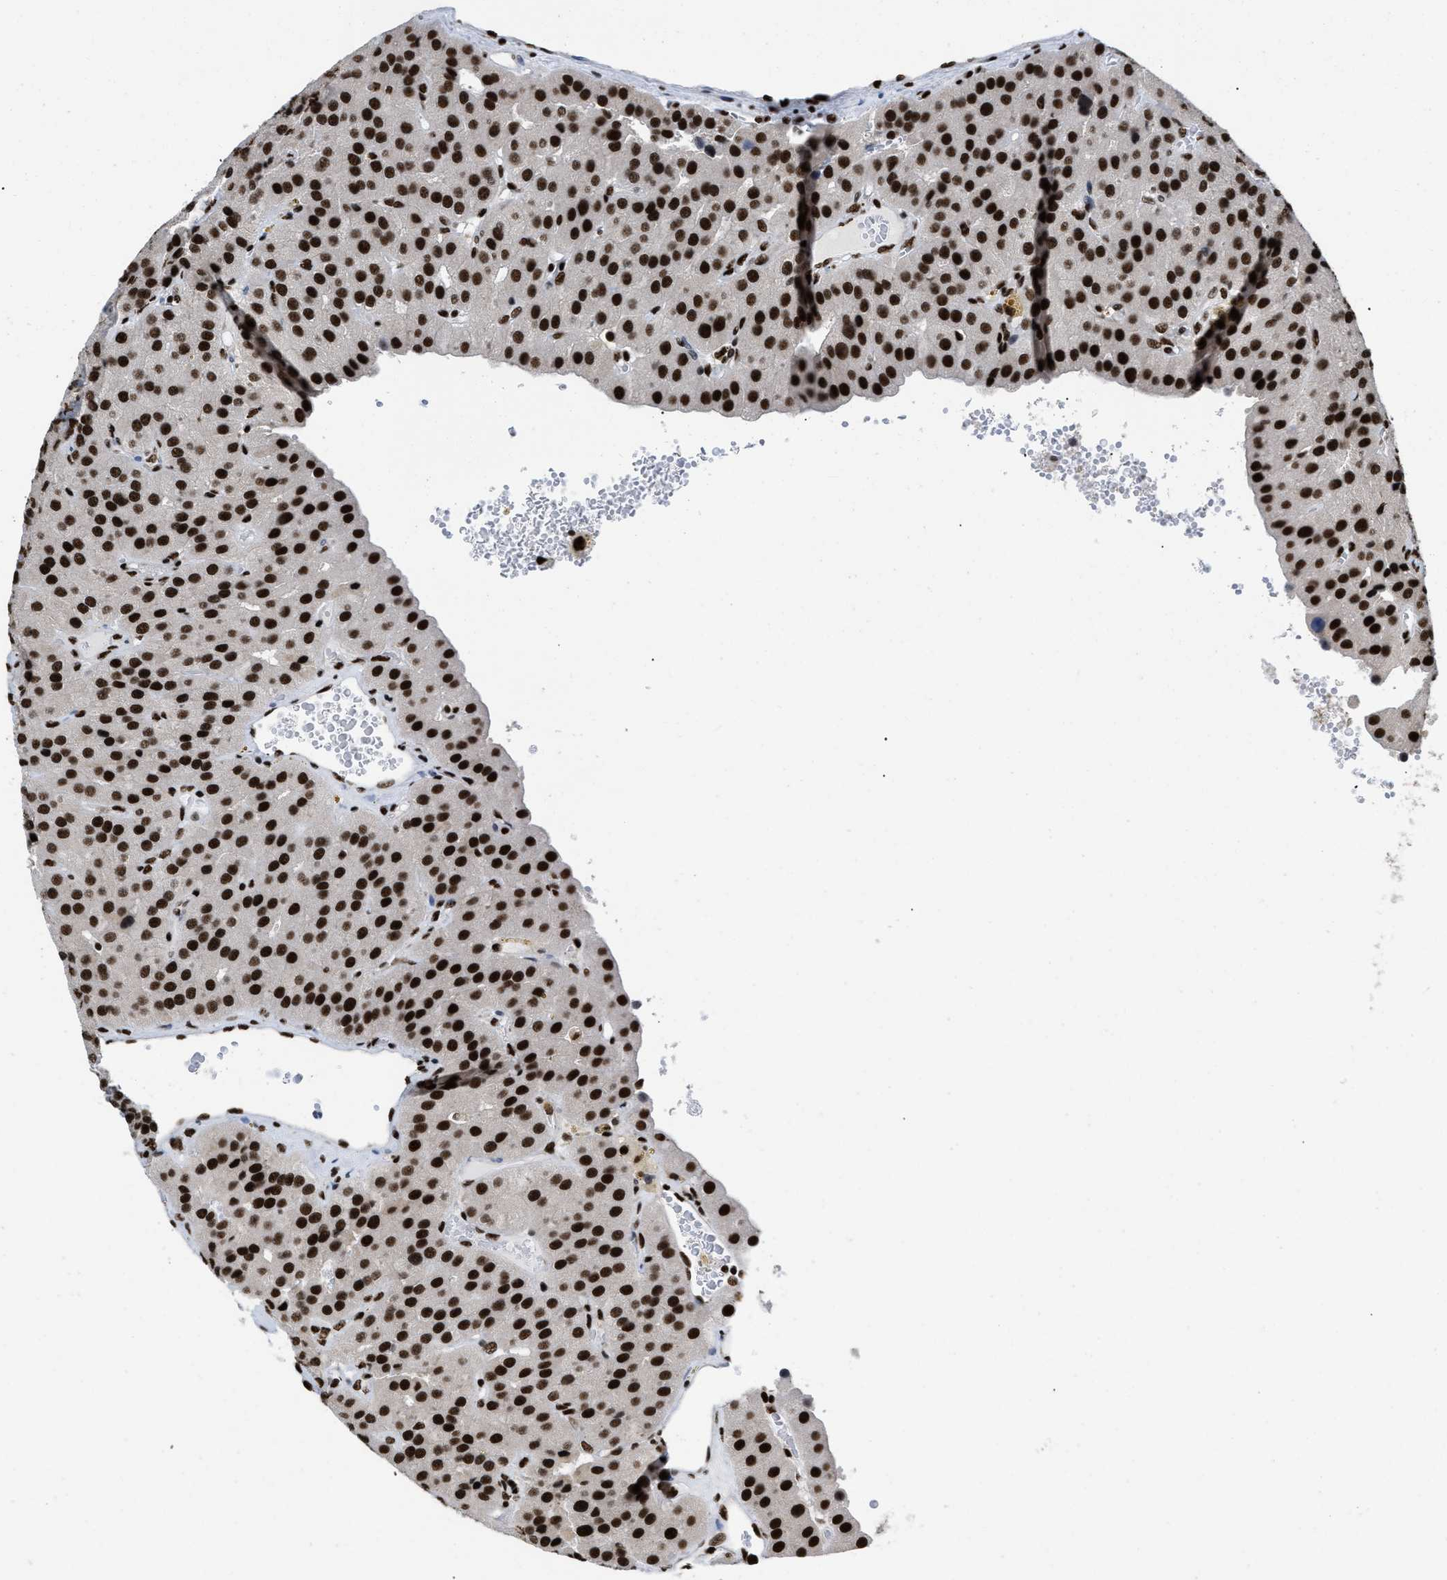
{"staining": {"intensity": "strong", "quantity": ">75%", "location": "nuclear"}, "tissue": "parathyroid gland", "cell_type": "Glandular cells", "image_type": "normal", "snomed": [{"axis": "morphology", "description": "Normal tissue, NOS"}, {"axis": "morphology", "description": "Adenoma, NOS"}, {"axis": "topography", "description": "Parathyroid gland"}], "caption": "The immunohistochemical stain highlights strong nuclear staining in glandular cells of benign parathyroid gland.", "gene": "CREB1", "patient": {"sex": "female", "age": 86}}